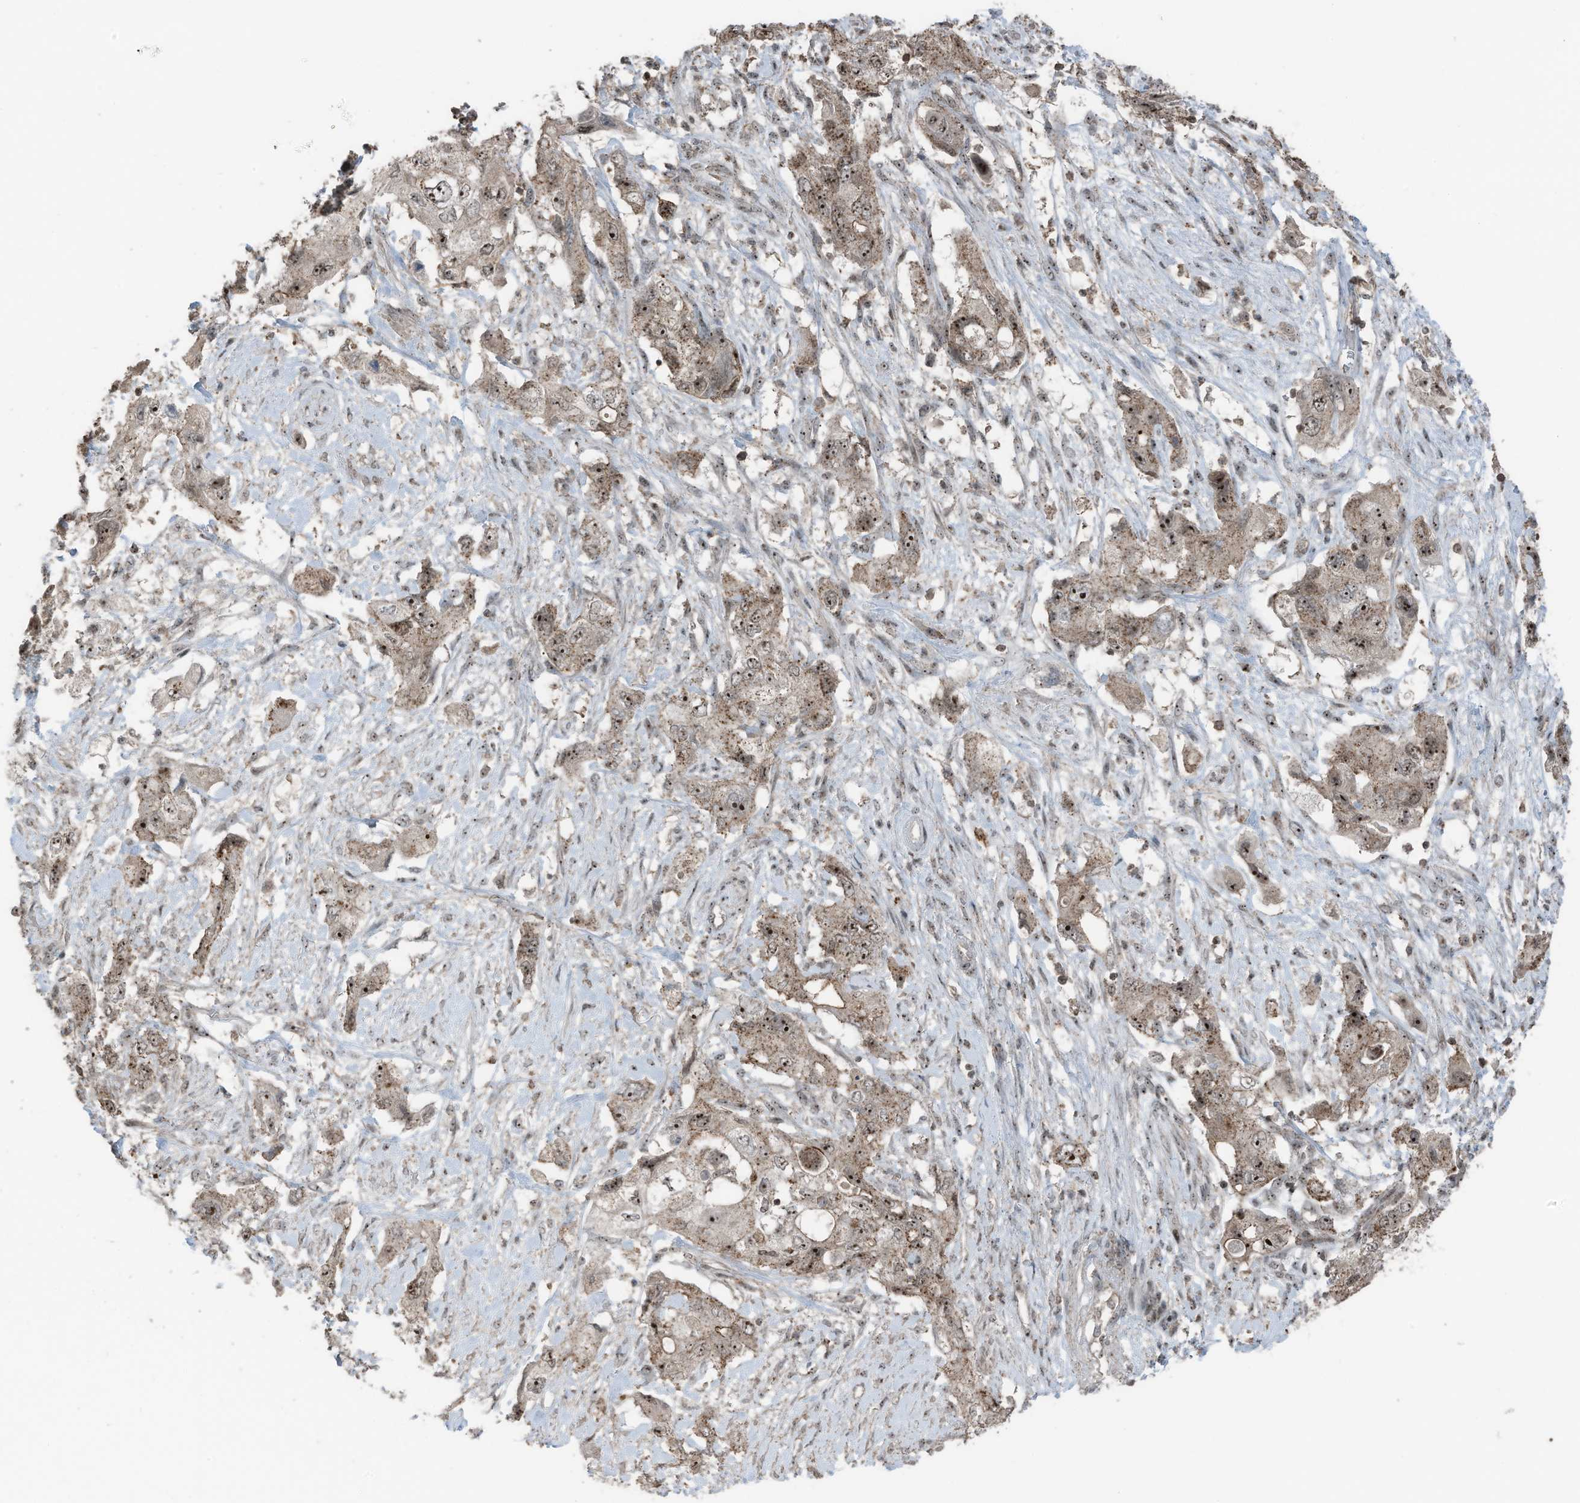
{"staining": {"intensity": "moderate", "quantity": ">75%", "location": "cytoplasmic/membranous,nuclear"}, "tissue": "pancreatic cancer", "cell_type": "Tumor cells", "image_type": "cancer", "snomed": [{"axis": "morphology", "description": "Adenocarcinoma, NOS"}, {"axis": "topography", "description": "Pancreas"}], "caption": "Protein positivity by IHC shows moderate cytoplasmic/membranous and nuclear staining in about >75% of tumor cells in adenocarcinoma (pancreatic).", "gene": "UTP3", "patient": {"sex": "female", "age": 73}}